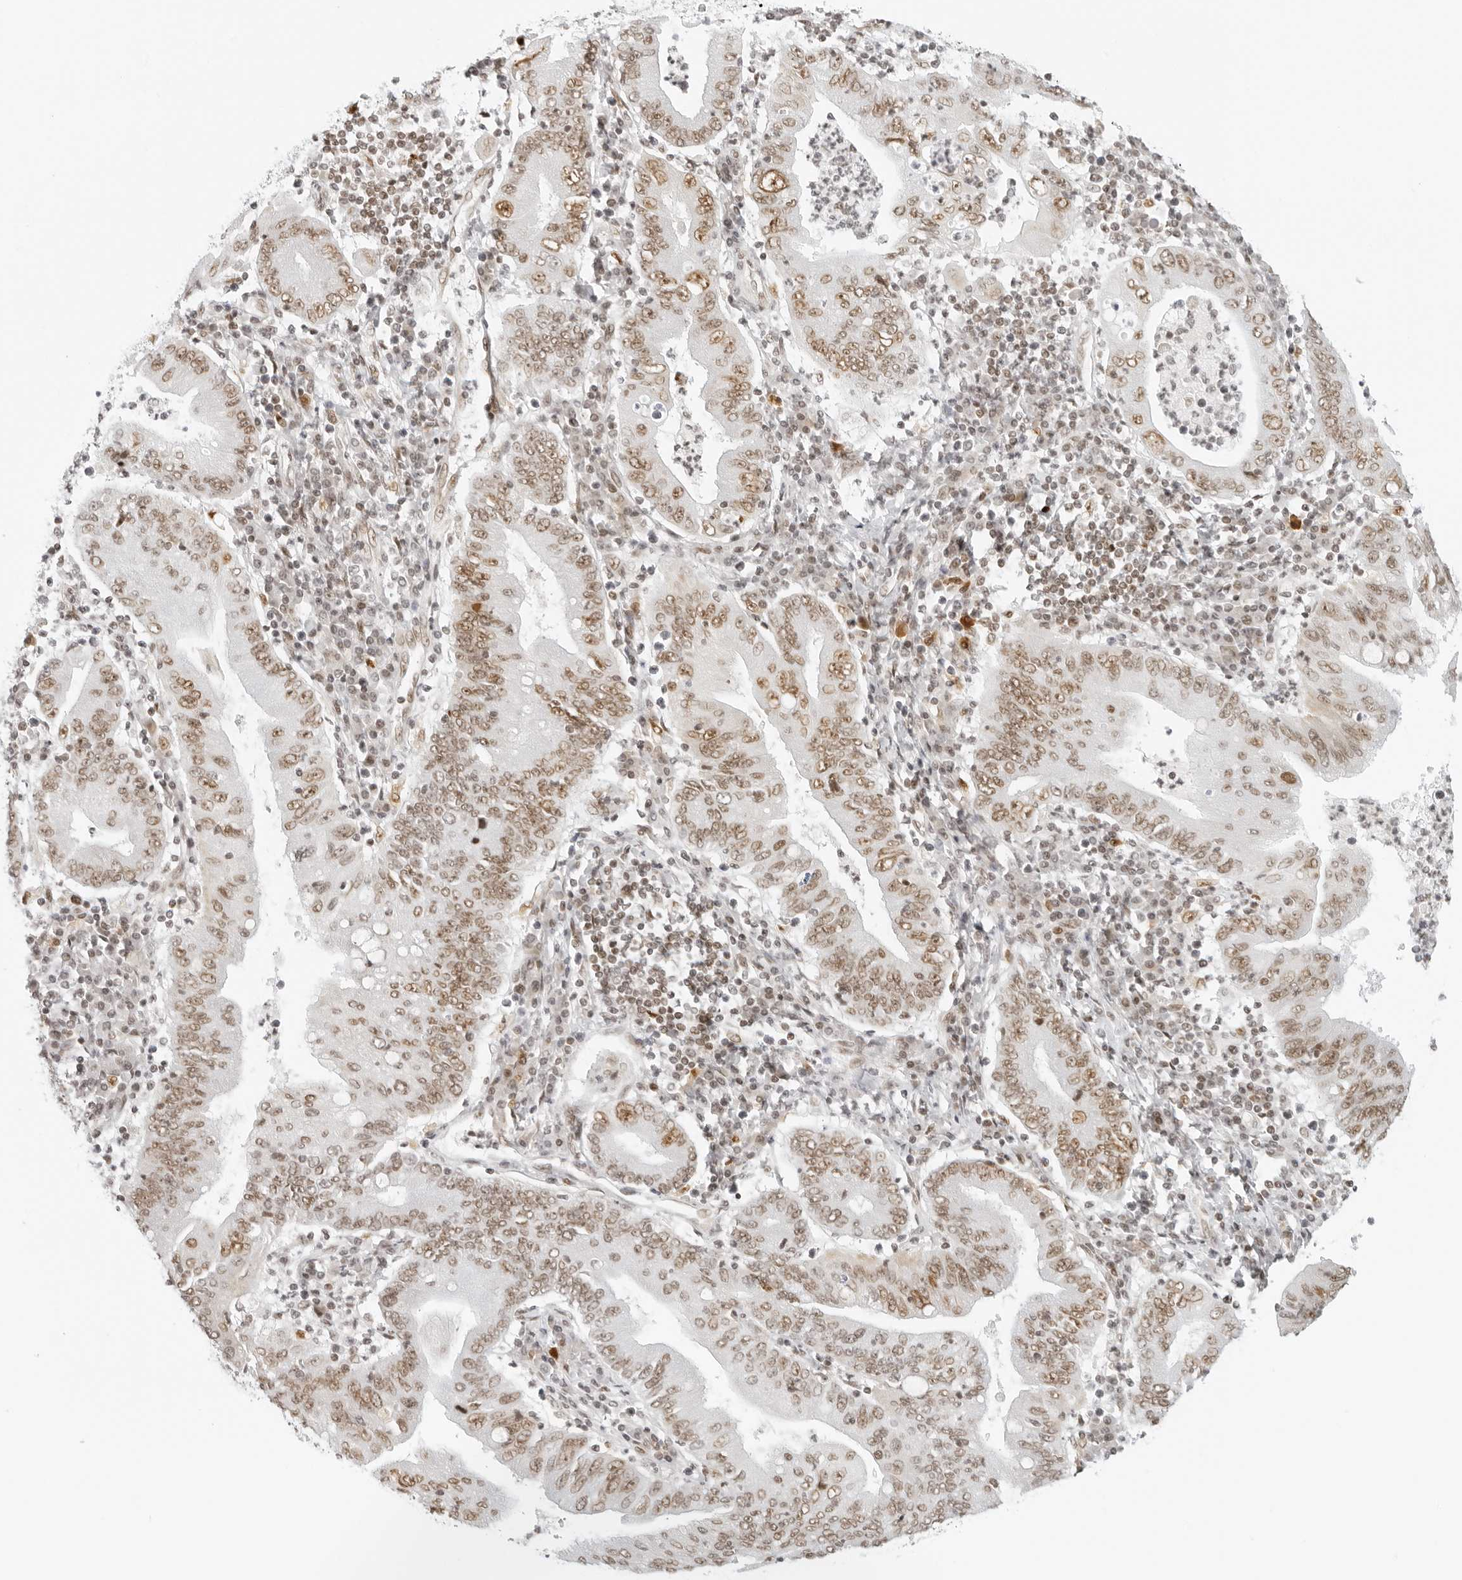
{"staining": {"intensity": "moderate", "quantity": ">75%", "location": "nuclear"}, "tissue": "stomach cancer", "cell_type": "Tumor cells", "image_type": "cancer", "snomed": [{"axis": "morphology", "description": "Normal tissue, NOS"}, {"axis": "morphology", "description": "Adenocarcinoma, NOS"}, {"axis": "topography", "description": "Esophagus"}, {"axis": "topography", "description": "Stomach, upper"}, {"axis": "topography", "description": "Peripheral nerve tissue"}], "caption": "Stomach cancer was stained to show a protein in brown. There is medium levels of moderate nuclear expression in approximately >75% of tumor cells. (brown staining indicates protein expression, while blue staining denotes nuclei).", "gene": "RCC1", "patient": {"sex": "male", "age": 62}}